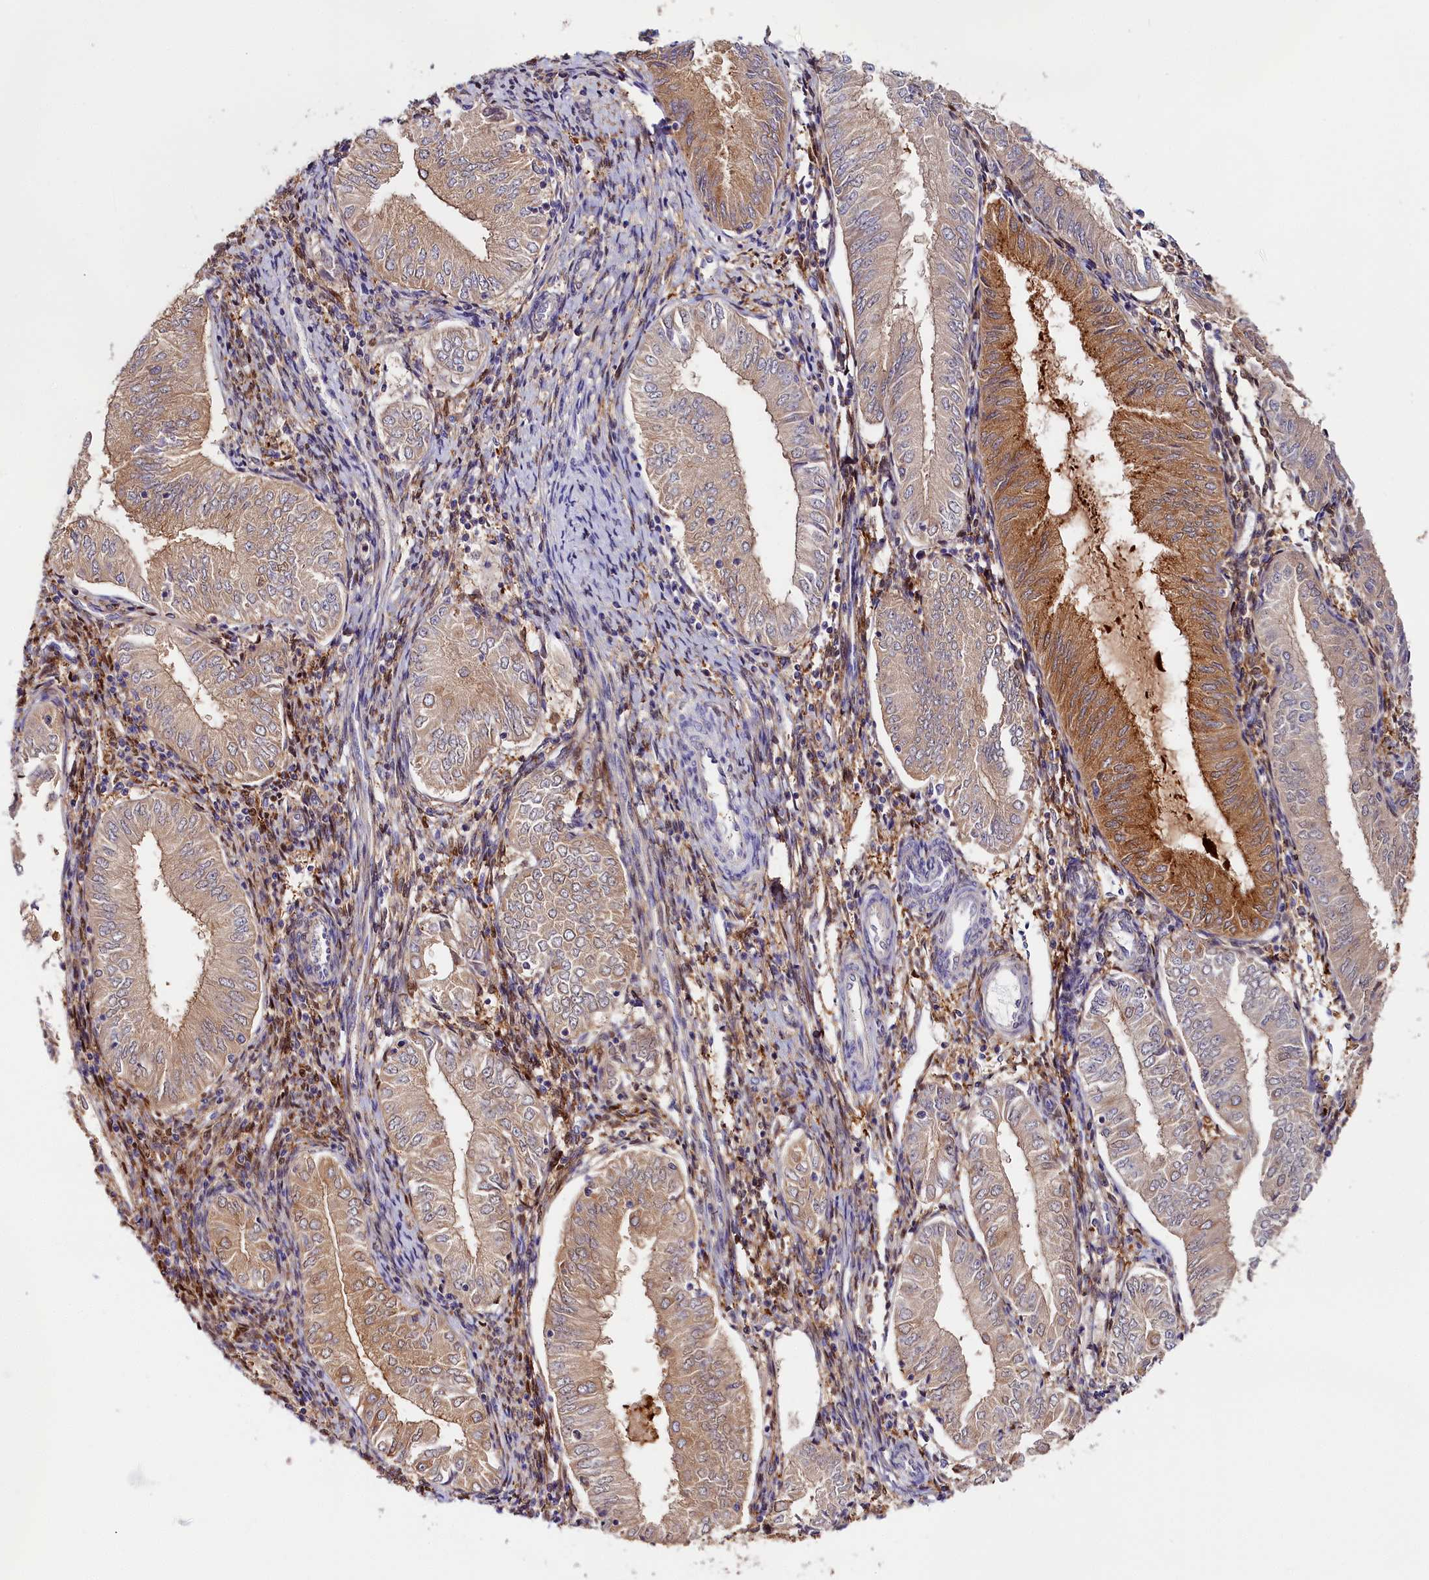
{"staining": {"intensity": "moderate", "quantity": "<25%", "location": "cytoplasmic/membranous,nuclear"}, "tissue": "endometrial cancer", "cell_type": "Tumor cells", "image_type": "cancer", "snomed": [{"axis": "morphology", "description": "Adenocarcinoma, NOS"}, {"axis": "topography", "description": "Endometrium"}], "caption": "Immunohistochemistry of human endometrial cancer reveals low levels of moderate cytoplasmic/membranous and nuclear expression in about <25% of tumor cells. The protein is stained brown, and the nuclei are stained in blue (DAB IHC with brightfield microscopy, high magnification).", "gene": "KATNB1", "patient": {"sex": "female", "age": 53}}